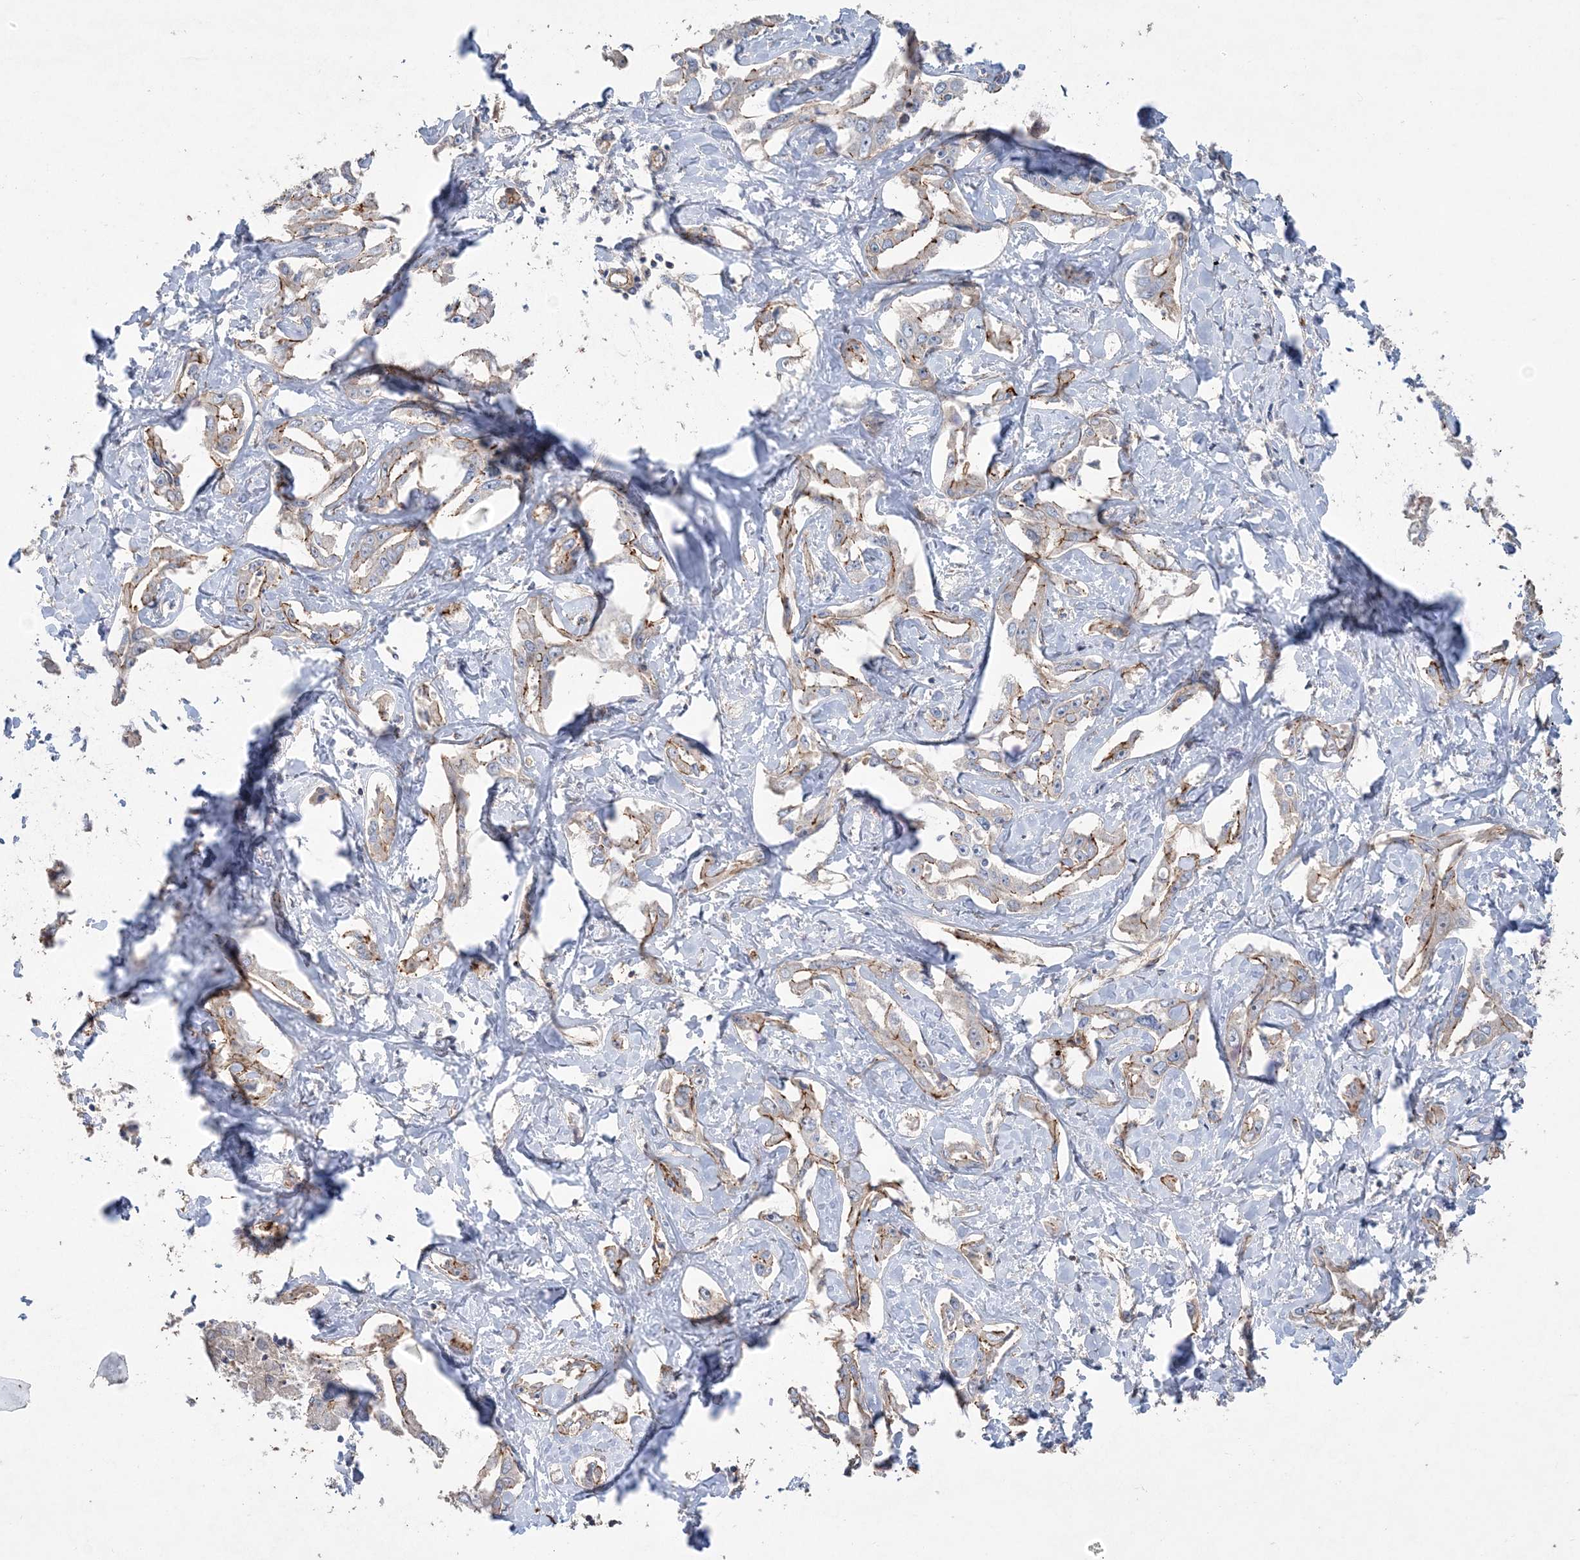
{"staining": {"intensity": "moderate", "quantity": "<25%", "location": "cytoplasmic/membranous"}, "tissue": "liver cancer", "cell_type": "Tumor cells", "image_type": "cancer", "snomed": [{"axis": "morphology", "description": "Cholangiocarcinoma"}, {"axis": "topography", "description": "Liver"}], "caption": "Cholangiocarcinoma (liver) tissue shows moderate cytoplasmic/membranous expression in about <25% of tumor cells", "gene": "PIGC", "patient": {"sex": "male", "age": 59}}